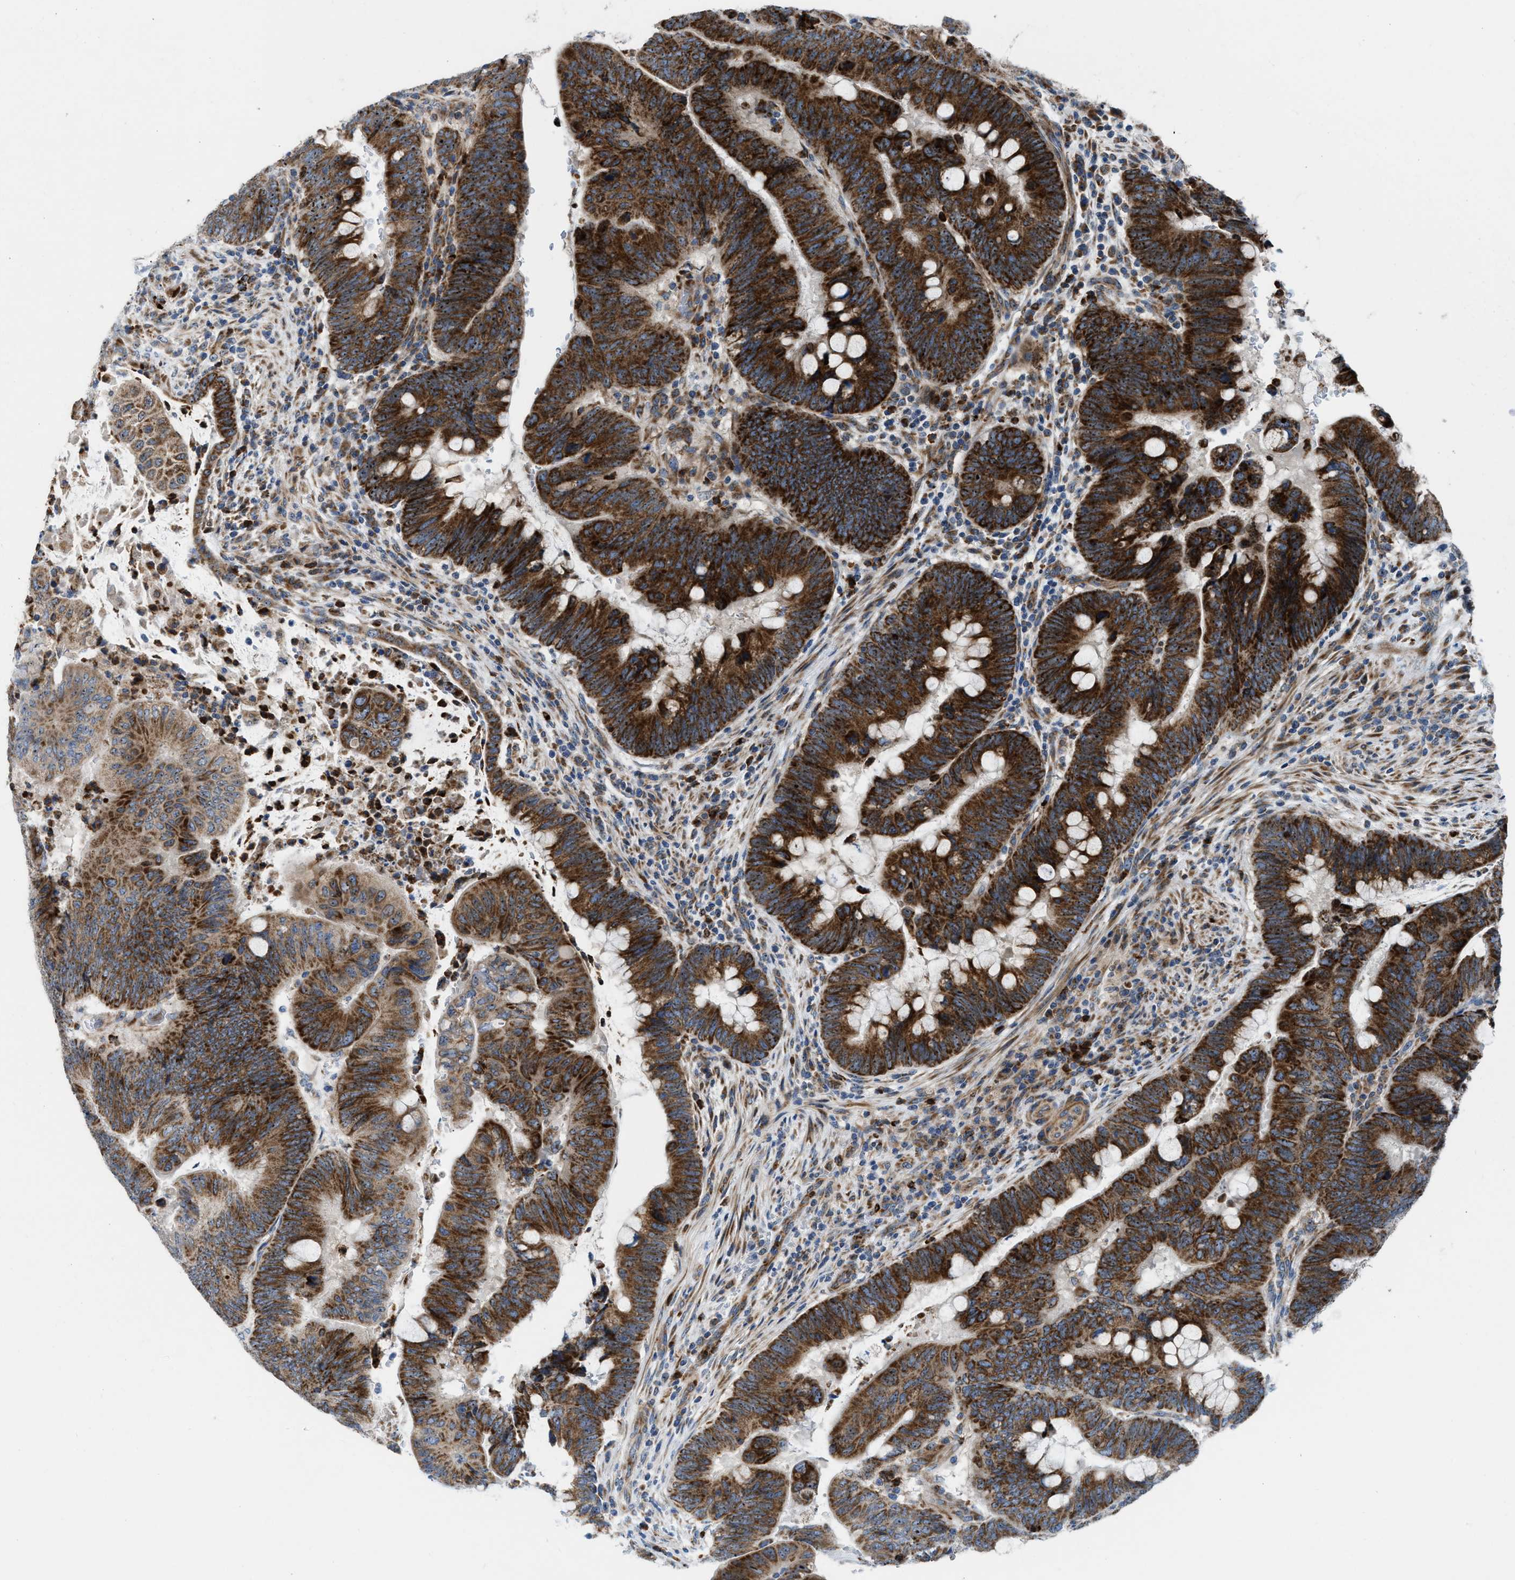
{"staining": {"intensity": "strong", "quantity": ">75%", "location": "cytoplasmic/membranous,nuclear"}, "tissue": "colorectal cancer", "cell_type": "Tumor cells", "image_type": "cancer", "snomed": [{"axis": "morphology", "description": "Normal tissue, NOS"}, {"axis": "morphology", "description": "Adenocarcinoma, NOS"}, {"axis": "topography", "description": "Rectum"}, {"axis": "topography", "description": "Peripheral nerve tissue"}], "caption": "Colorectal cancer stained with immunohistochemistry shows strong cytoplasmic/membranous and nuclear staining in about >75% of tumor cells.", "gene": "TPH1", "patient": {"sex": "male", "age": 92}}